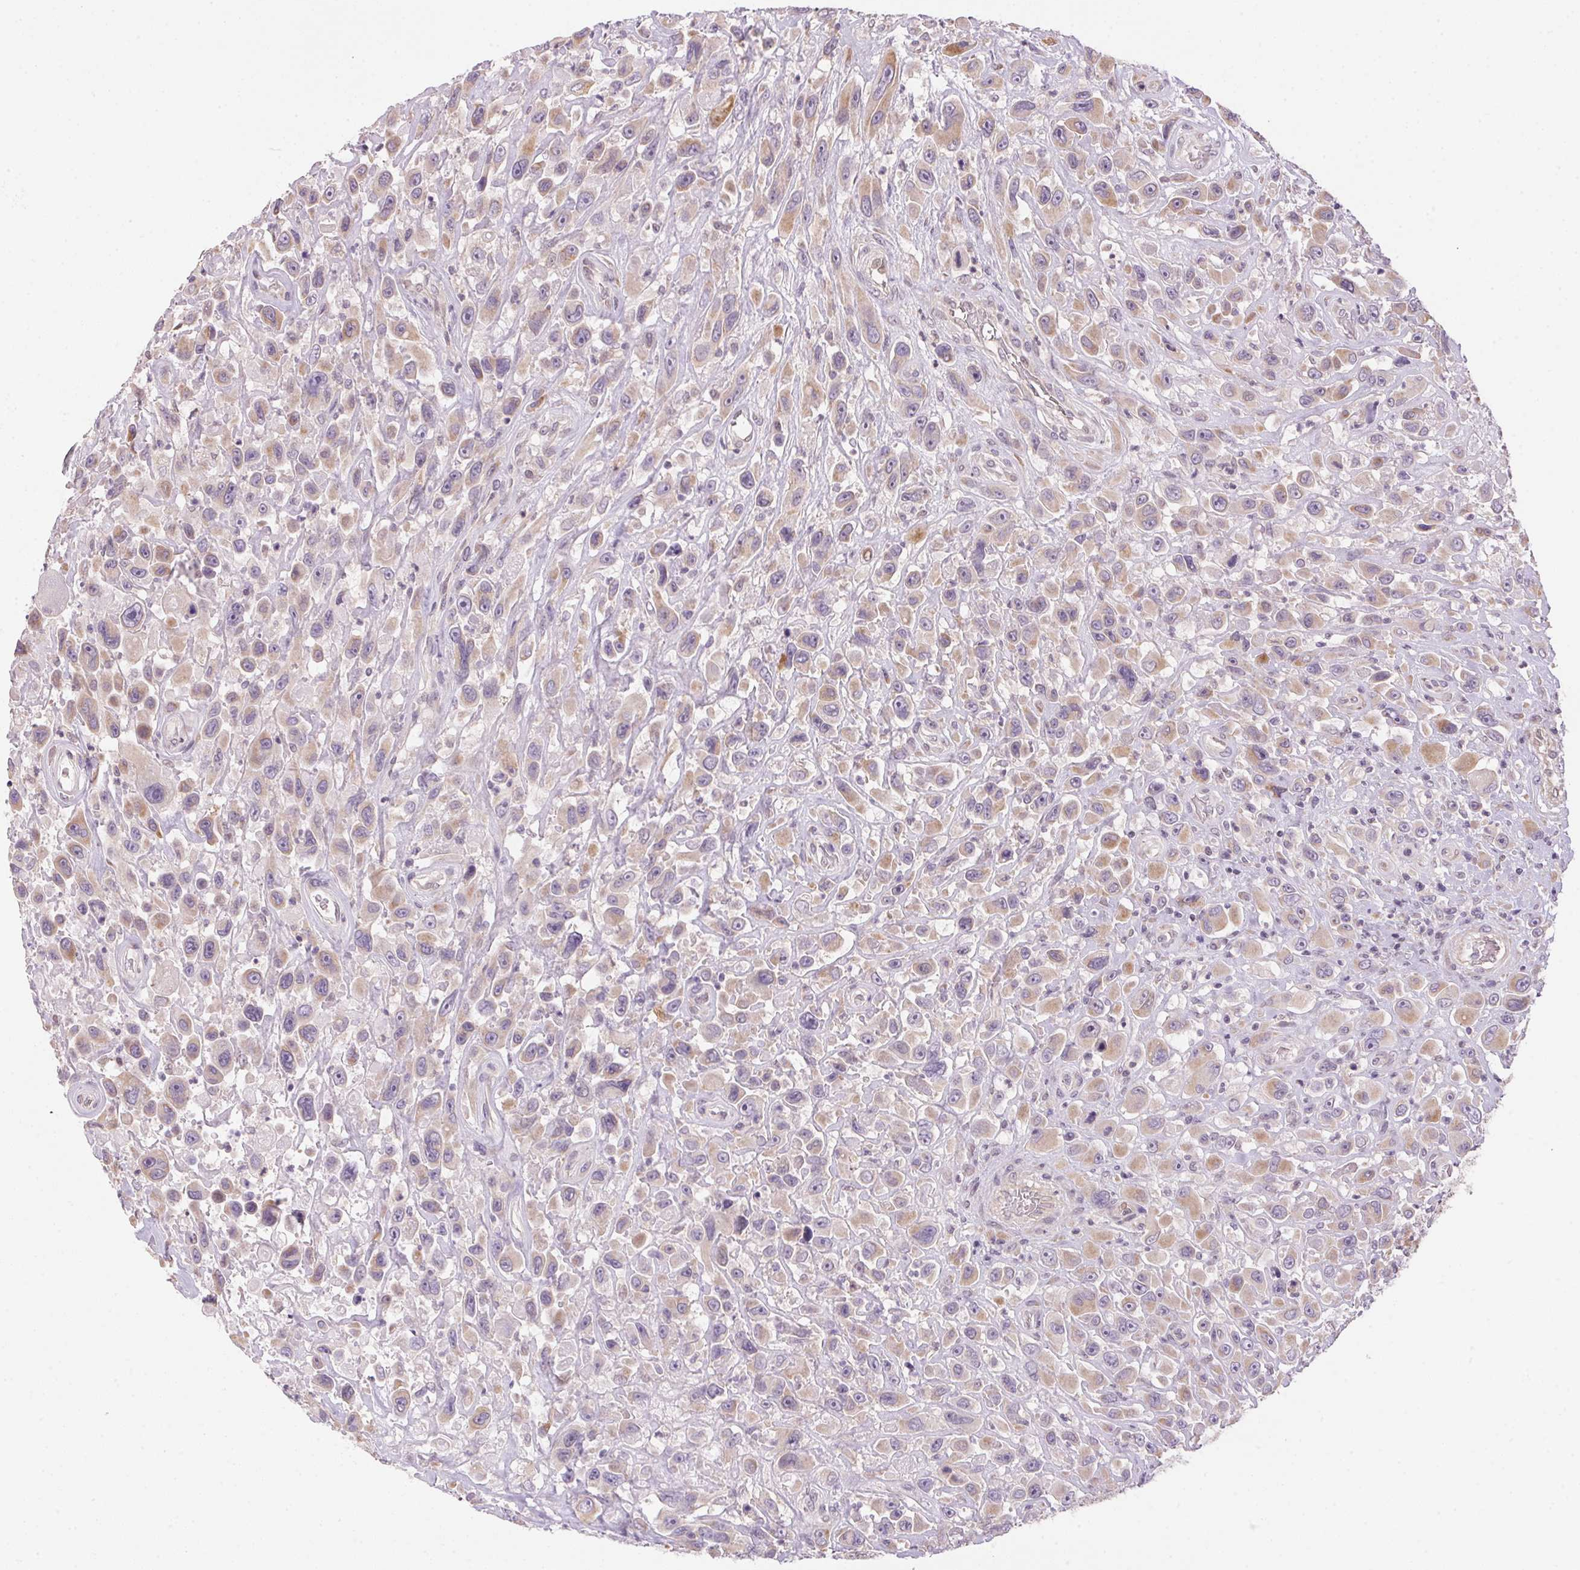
{"staining": {"intensity": "weak", "quantity": "25%-75%", "location": "cytoplasmic/membranous"}, "tissue": "urothelial cancer", "cell_type": "Tumor cells", "image_type": "cancer", "snomed": [{"axis": "morphology", "description": "Urothelial carcinoma, High grade"}, {"axis": "topography", "description": "Urinary bladder"}], "caption": "IHC photomicrograph of neoplastic tissue: urothelial carcinoma (high-grade) stained using IHC displays low levels of weak protein expression localized specifically in the cytoplasmic/membranous of tumor cells, appearing as a cytoplasmic/membranous brown color.", "gene": "SC5D", "patient": {"sex": "male", "age": 53}}